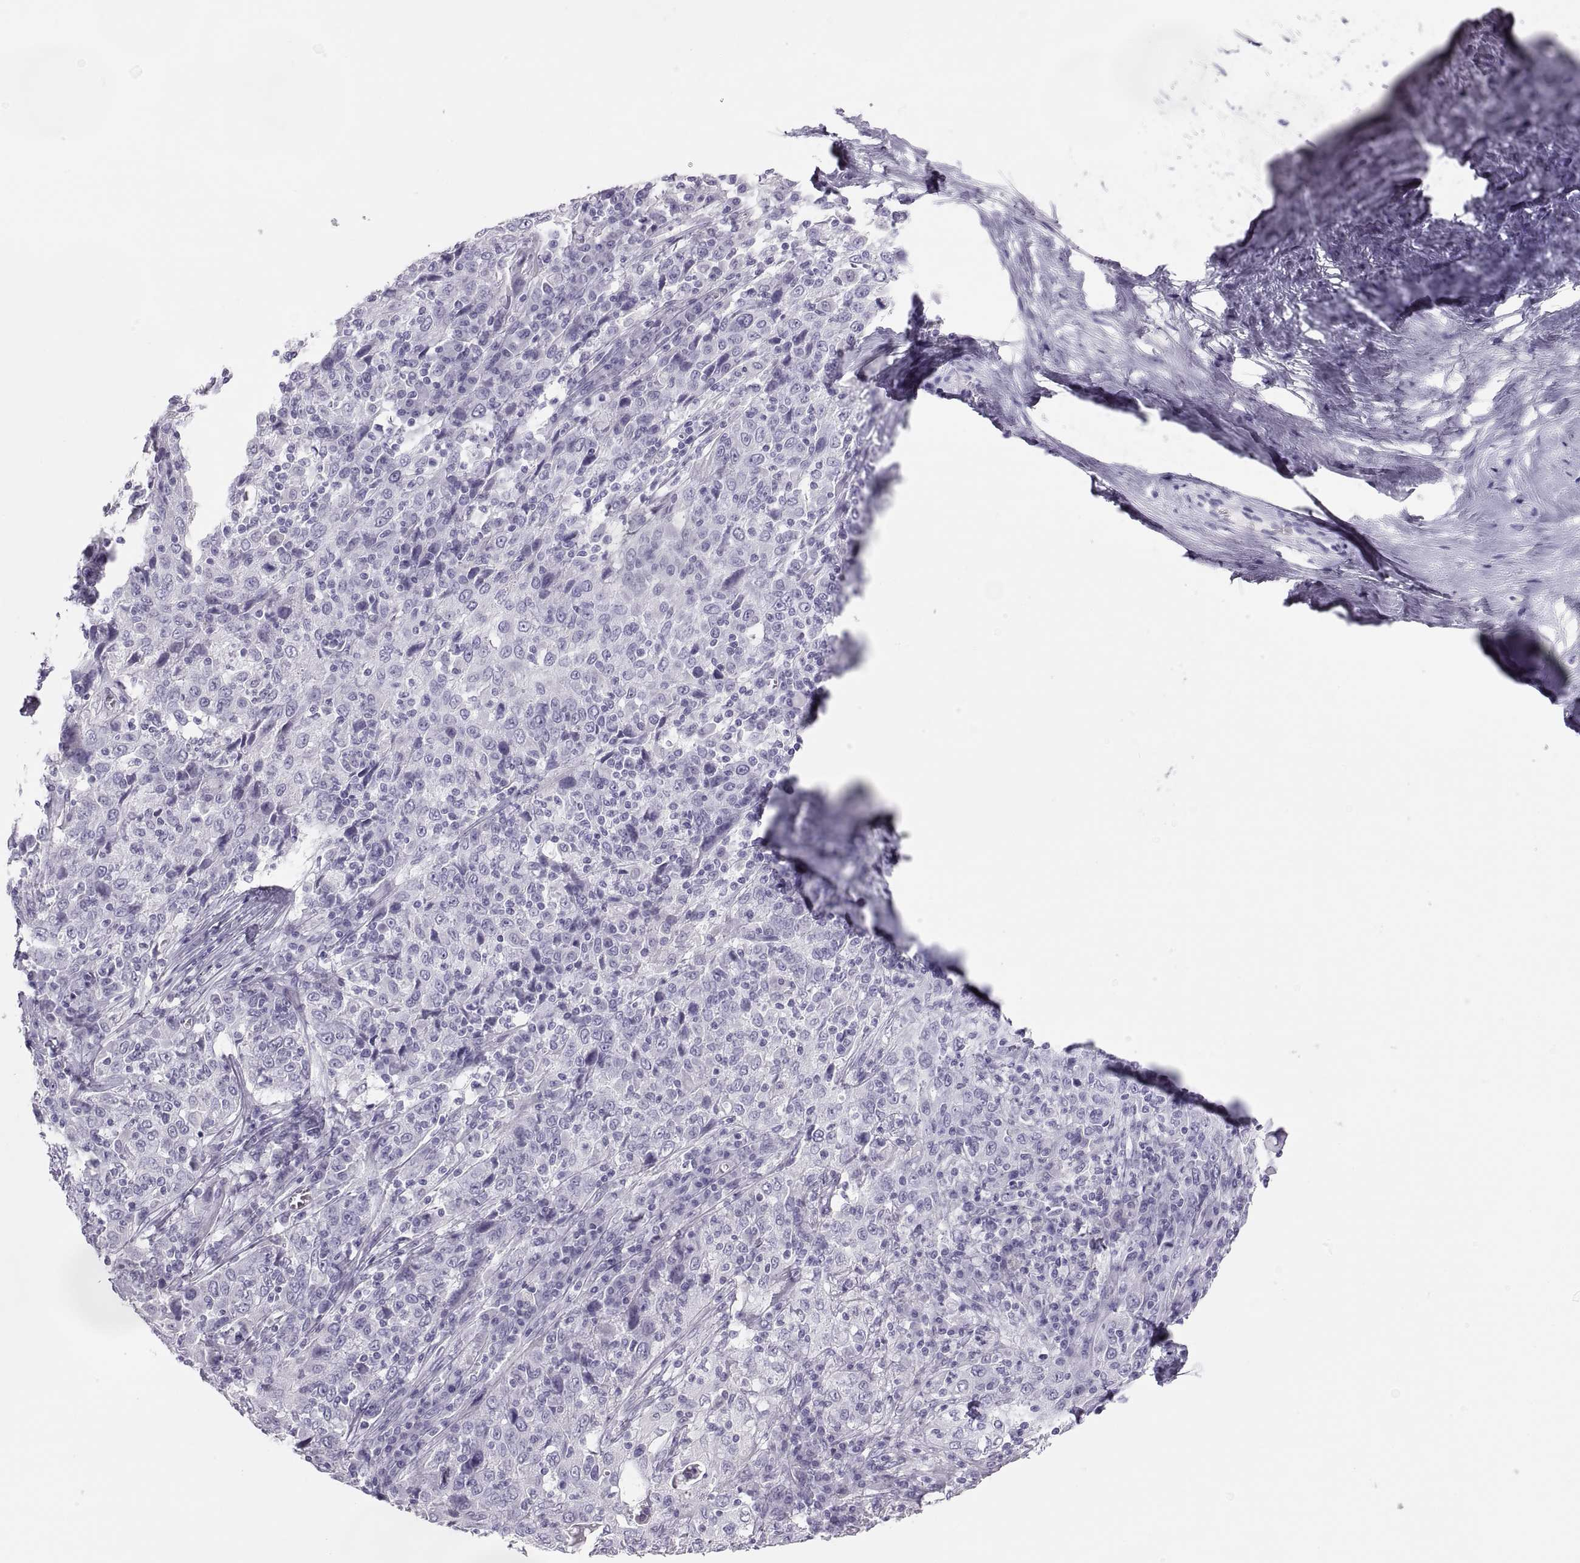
{"staining": {"intensity": "negative", "quantity": "none", "location": "none"}, "tissue": "cervical cancer", "cell_type": "Tumor cells", "image_type": "cancer", "snomed": [{"axis": "morphology", "description": "Squamous cell carcinoma, NOS"}, {"axis": "topography", "description": "Cervix"}], "caption": "Immunohistochemical staining of human cervical squamous cell carcinoma shows no significant staining in tumor cells.", "gene": "SEMG1", "patient": {"sex": "female", "age": 46}}